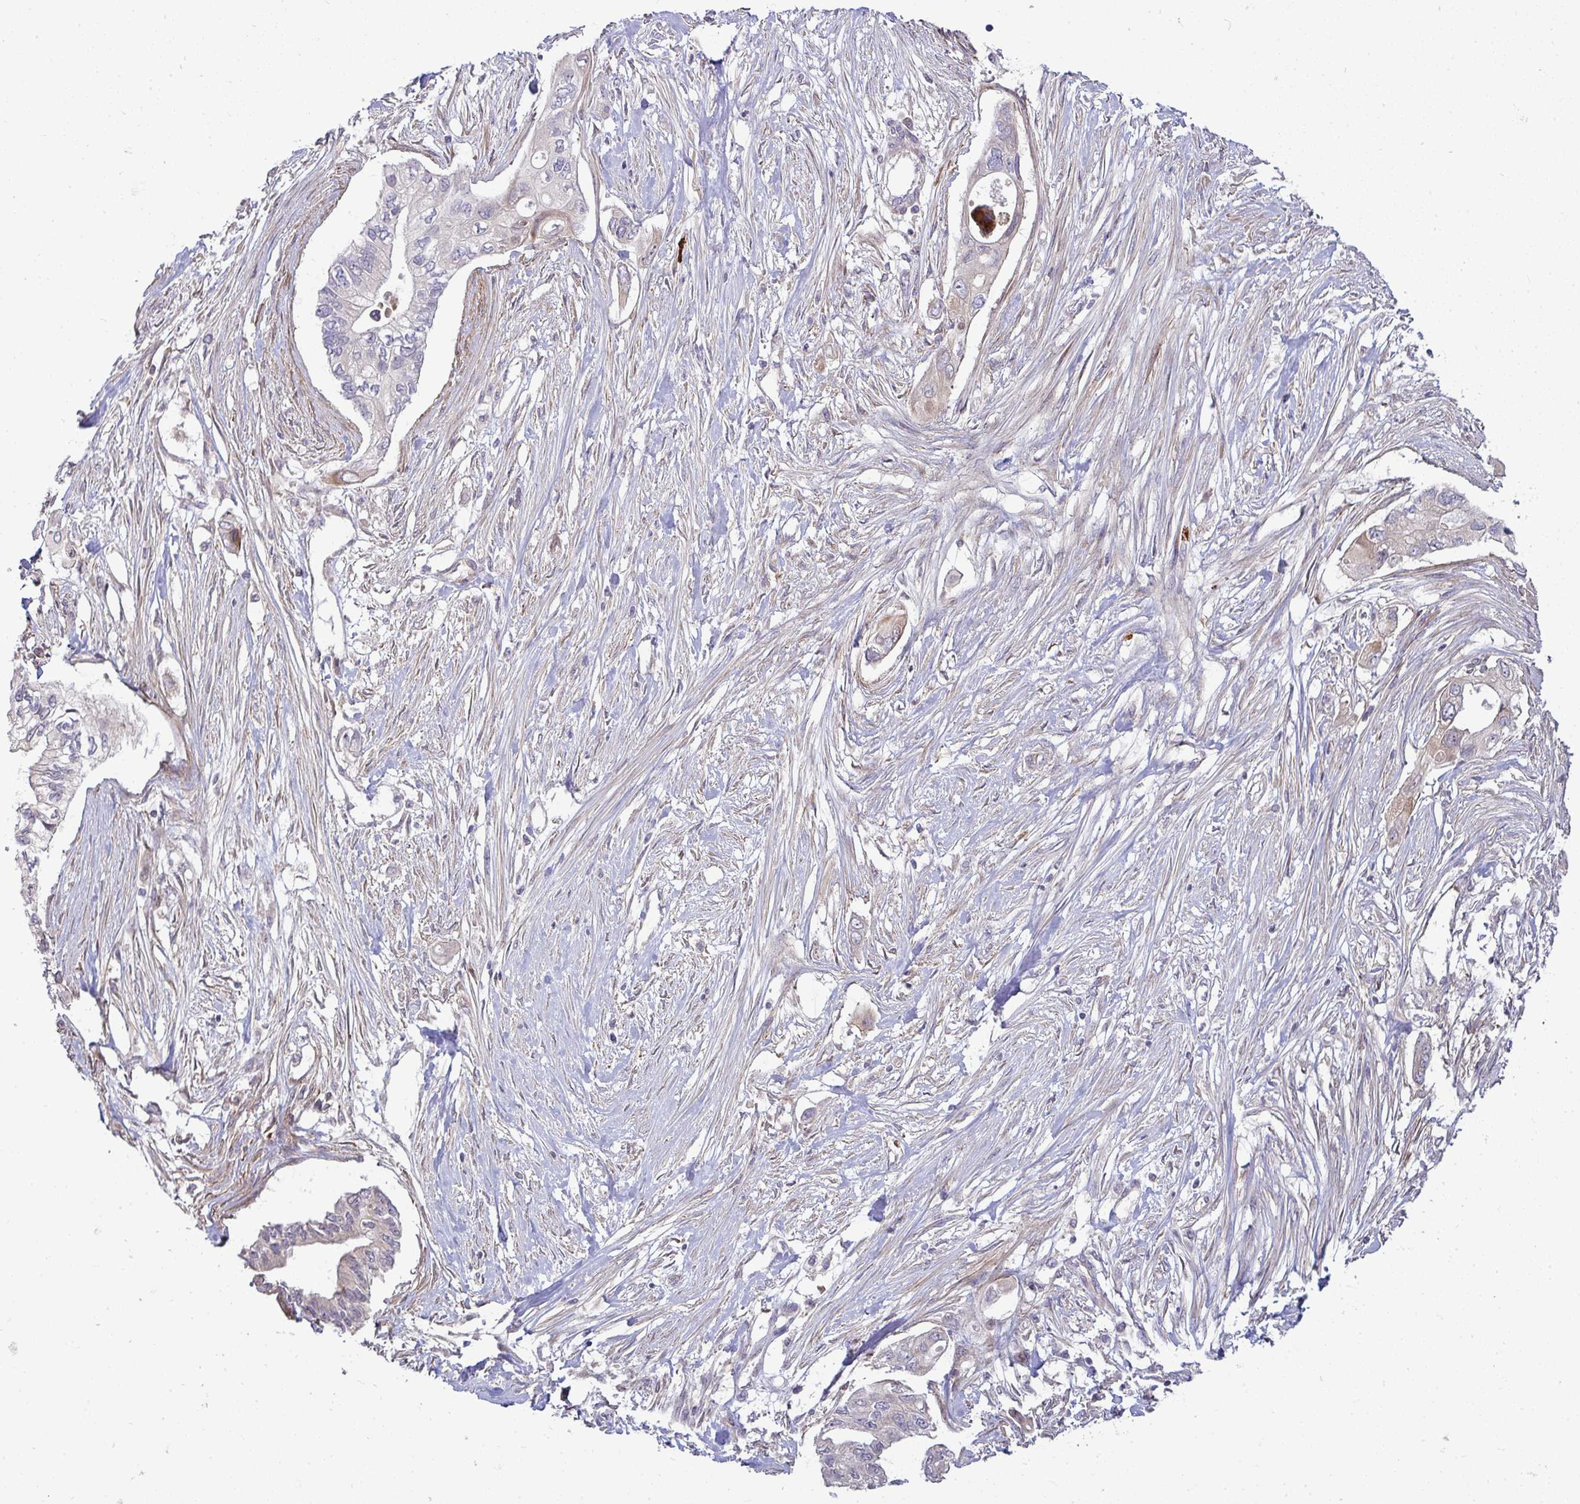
{"staining": {"intensity": "negative", "quantity": "none", "location": "none"}, "tissue": "pancreatic cancer", "cell_type": "Tumor cells", "image_type": "cancer", "snomed": [{"axis": "morphology", "description": "Adenocarcinoma, NOS"}, {"axis": "topography", "description": "Pancreas"}], "caption": "A micrograph of adenocarcinoma (pancreatic) stained for a protein shows no brown staining in tumor cells.", "gene": "SH2D1B", "patient": {"sex": "female", "age": 63}}